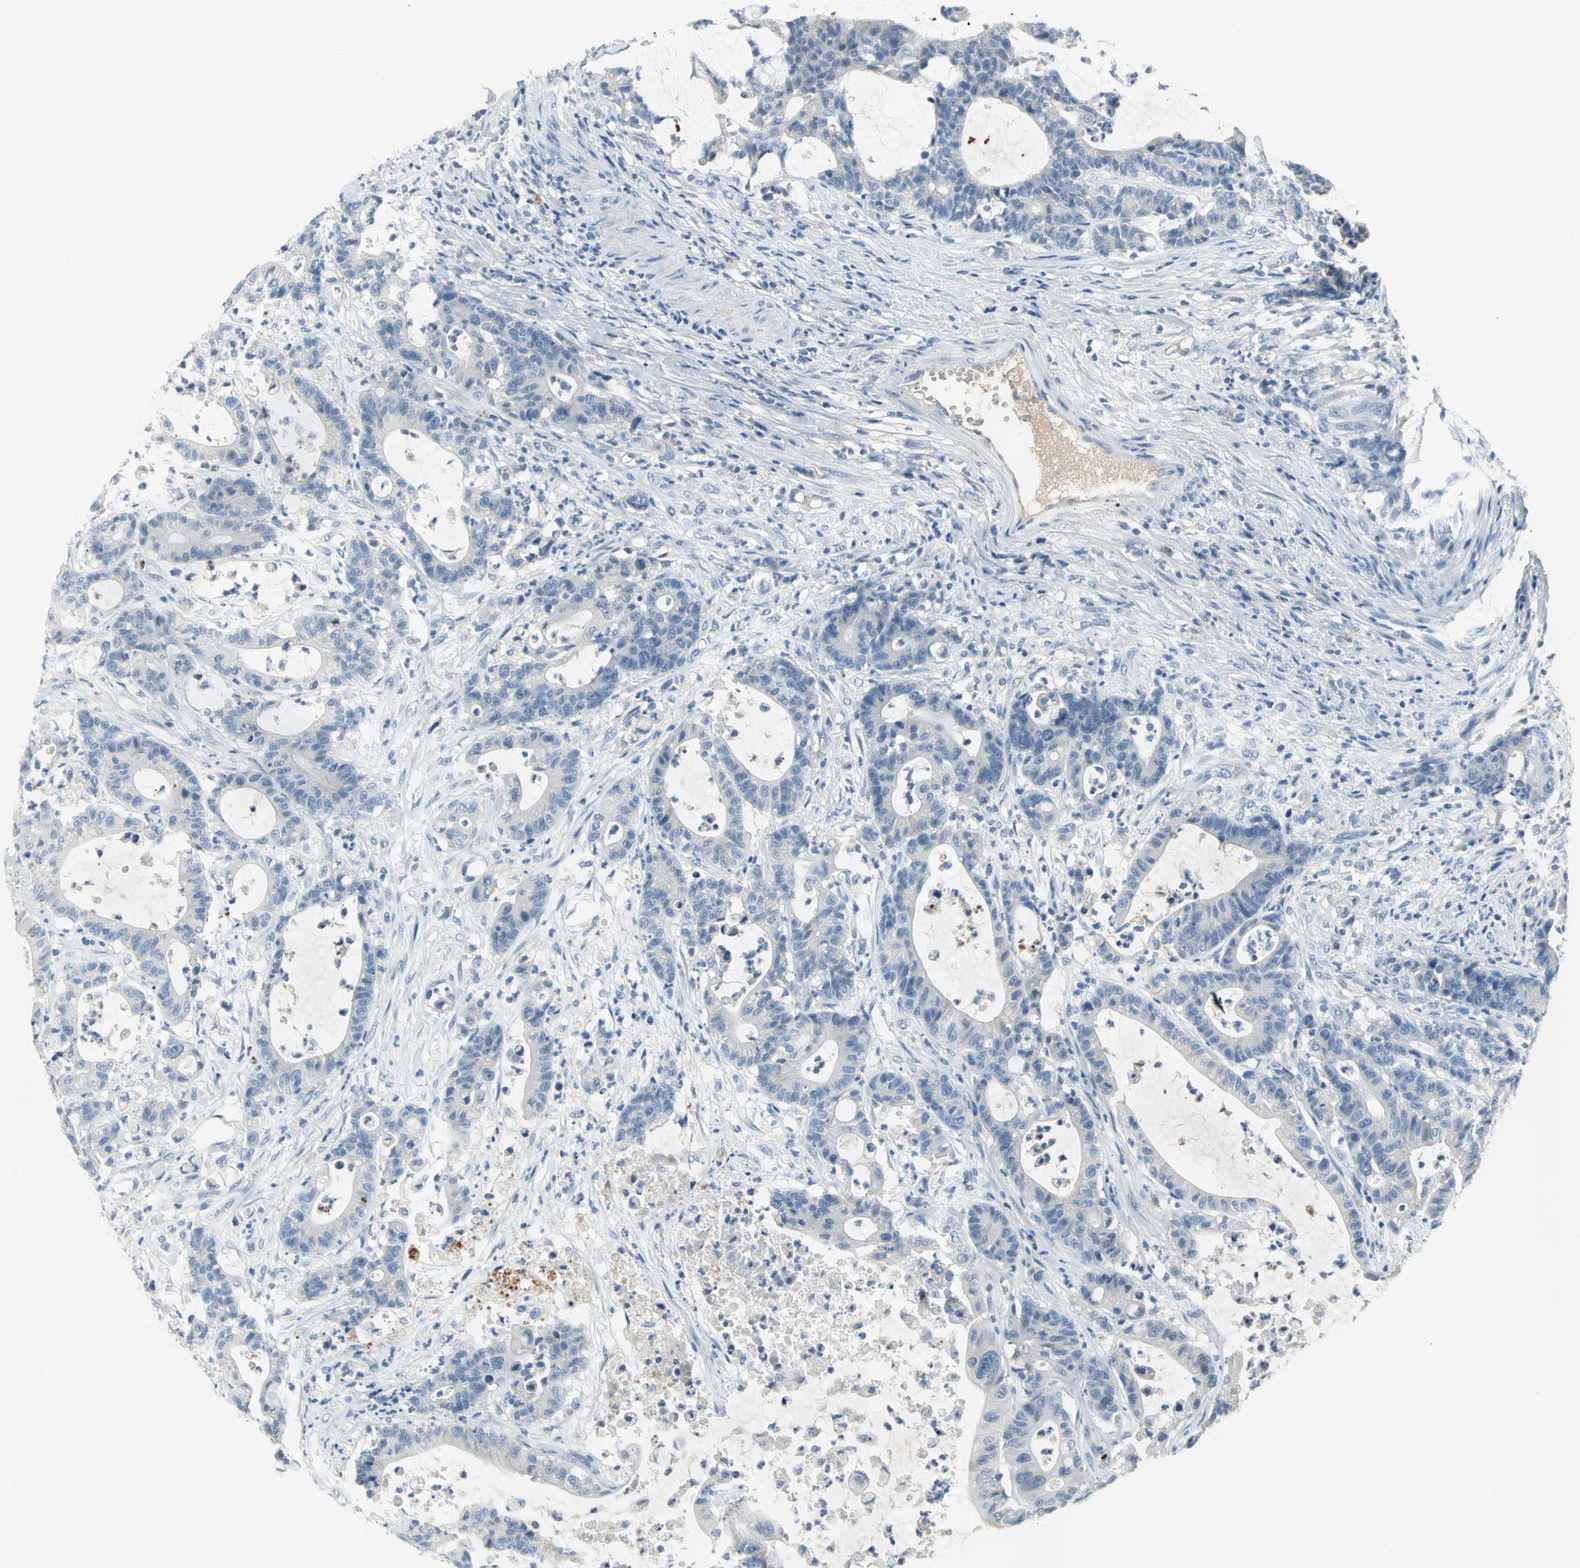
{"staining": {"intensity": "negative", "quantity": "none", "location": "none"}, "tissue": "colorectal cancer", "cell_type": "Tumor cells", "image_type": "cancer", "snomed": [{"axis": "morphology", "description": "Adenocarcinoma, NOS"}, {"axis": "topography", "description": "Colon"}], "caption": "Immunohistochemical staining of human adenocarcinoma (colorectal) shows no significant positivity in tumor cells.", "gene": "ZIC1", "patient": {"sex": "female", "age": 84}}